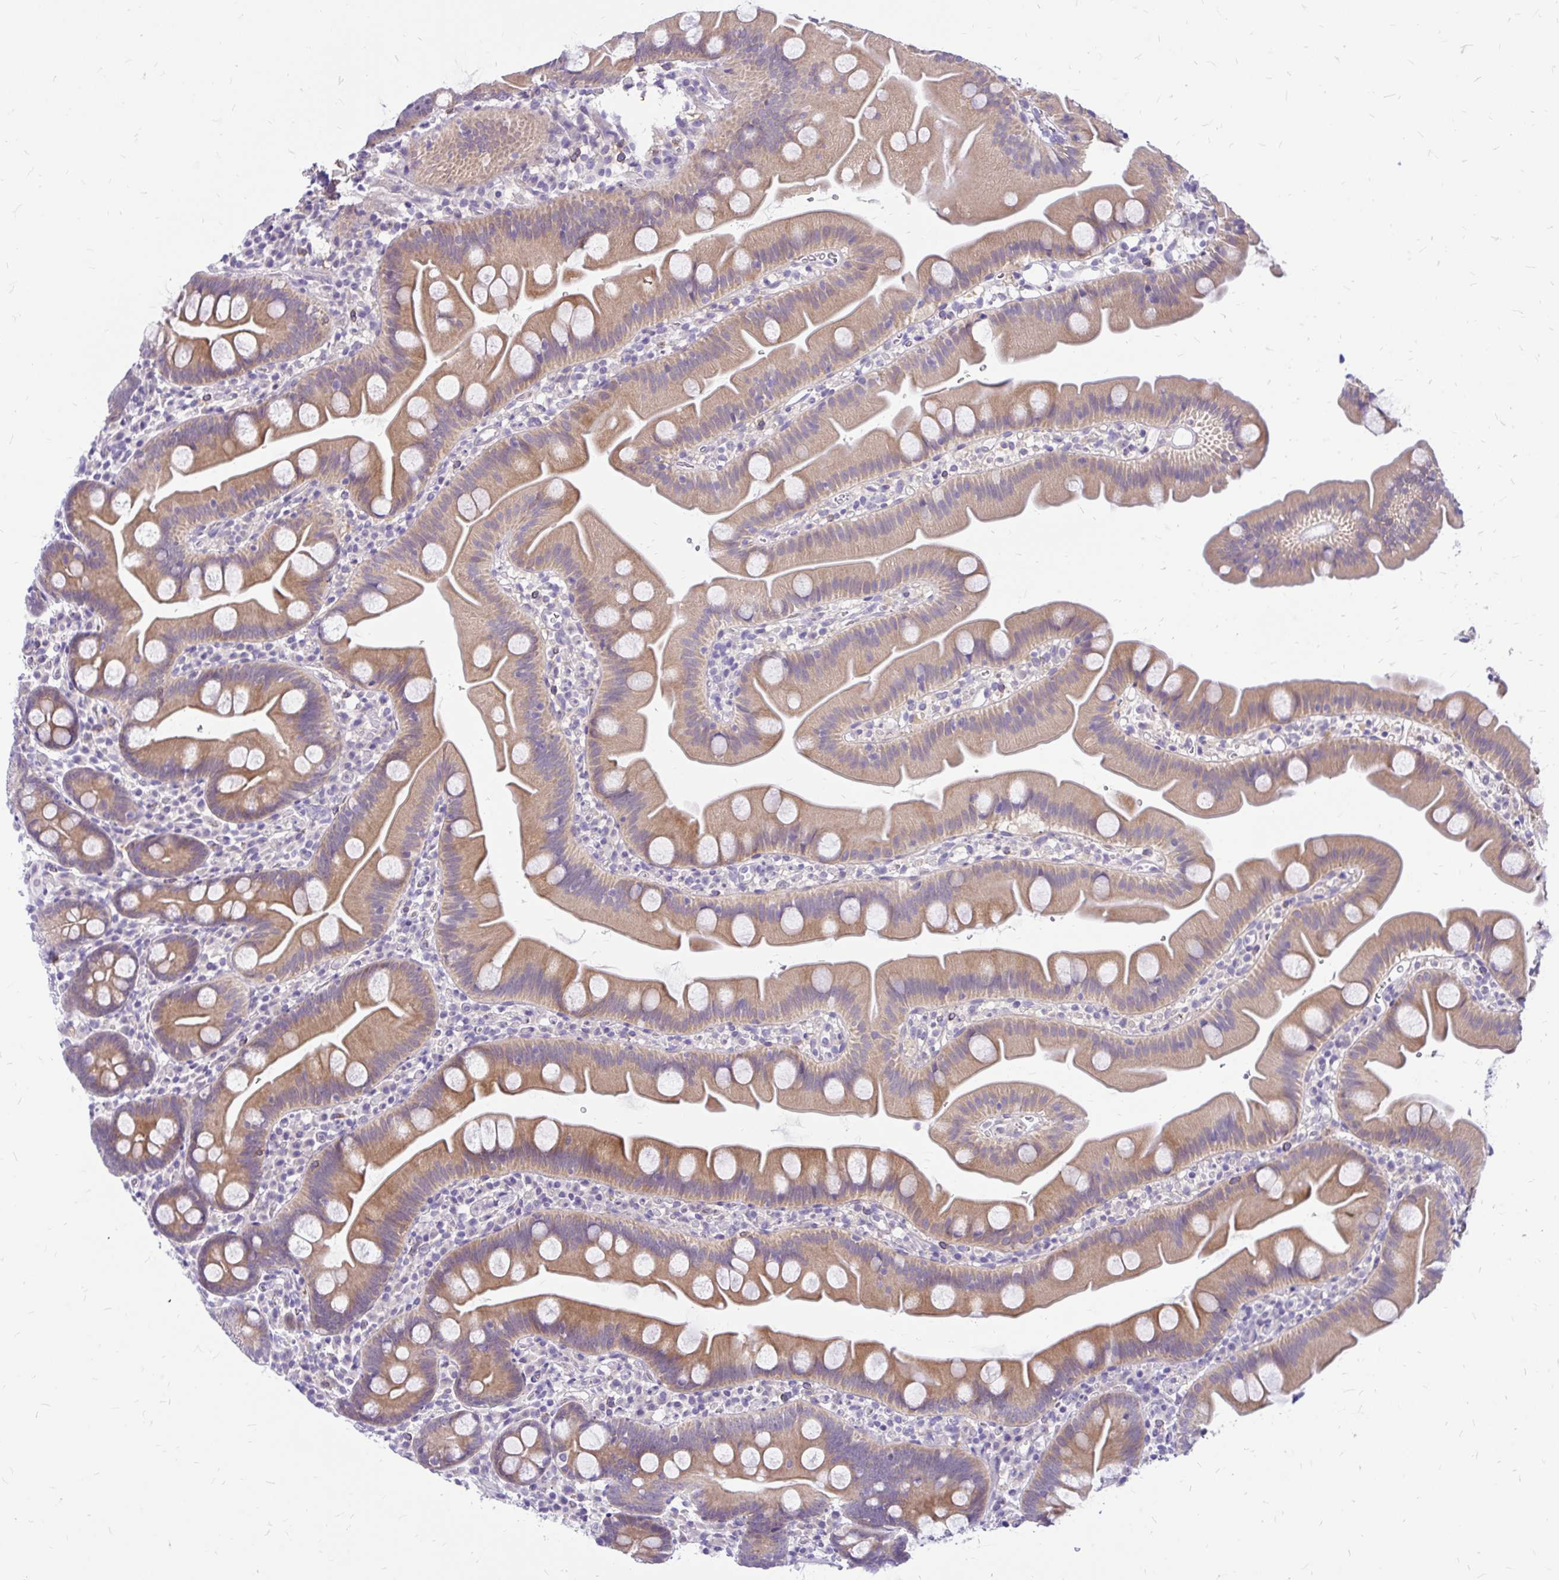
{"staining": {"intensity": "moderate", "quantity": "25%-75%", "location": "cytoplasmic/membranous"}, "tissue": "small intestine", "cell_type": "Glandular cells", "image_type": "normal", "snomed": [{"axis": "morphology", "description": "Normal tissue, NOS"}, {"axis": "topography", "description": "Small intestine"}], "caption": "Immunohistochemistry (IHC) of unremarkable human small intestine reveals medium levels of moderate cytoplasmic/membranous staining in approximately 25%-75% of glandular cells. Using DAB (brown) and hematoxylin (blue) stains, captured at high magnification using brightfield microscopy.", "gene": "MAP1LC3A", "patient": {"sex": "female", "age": 68}}